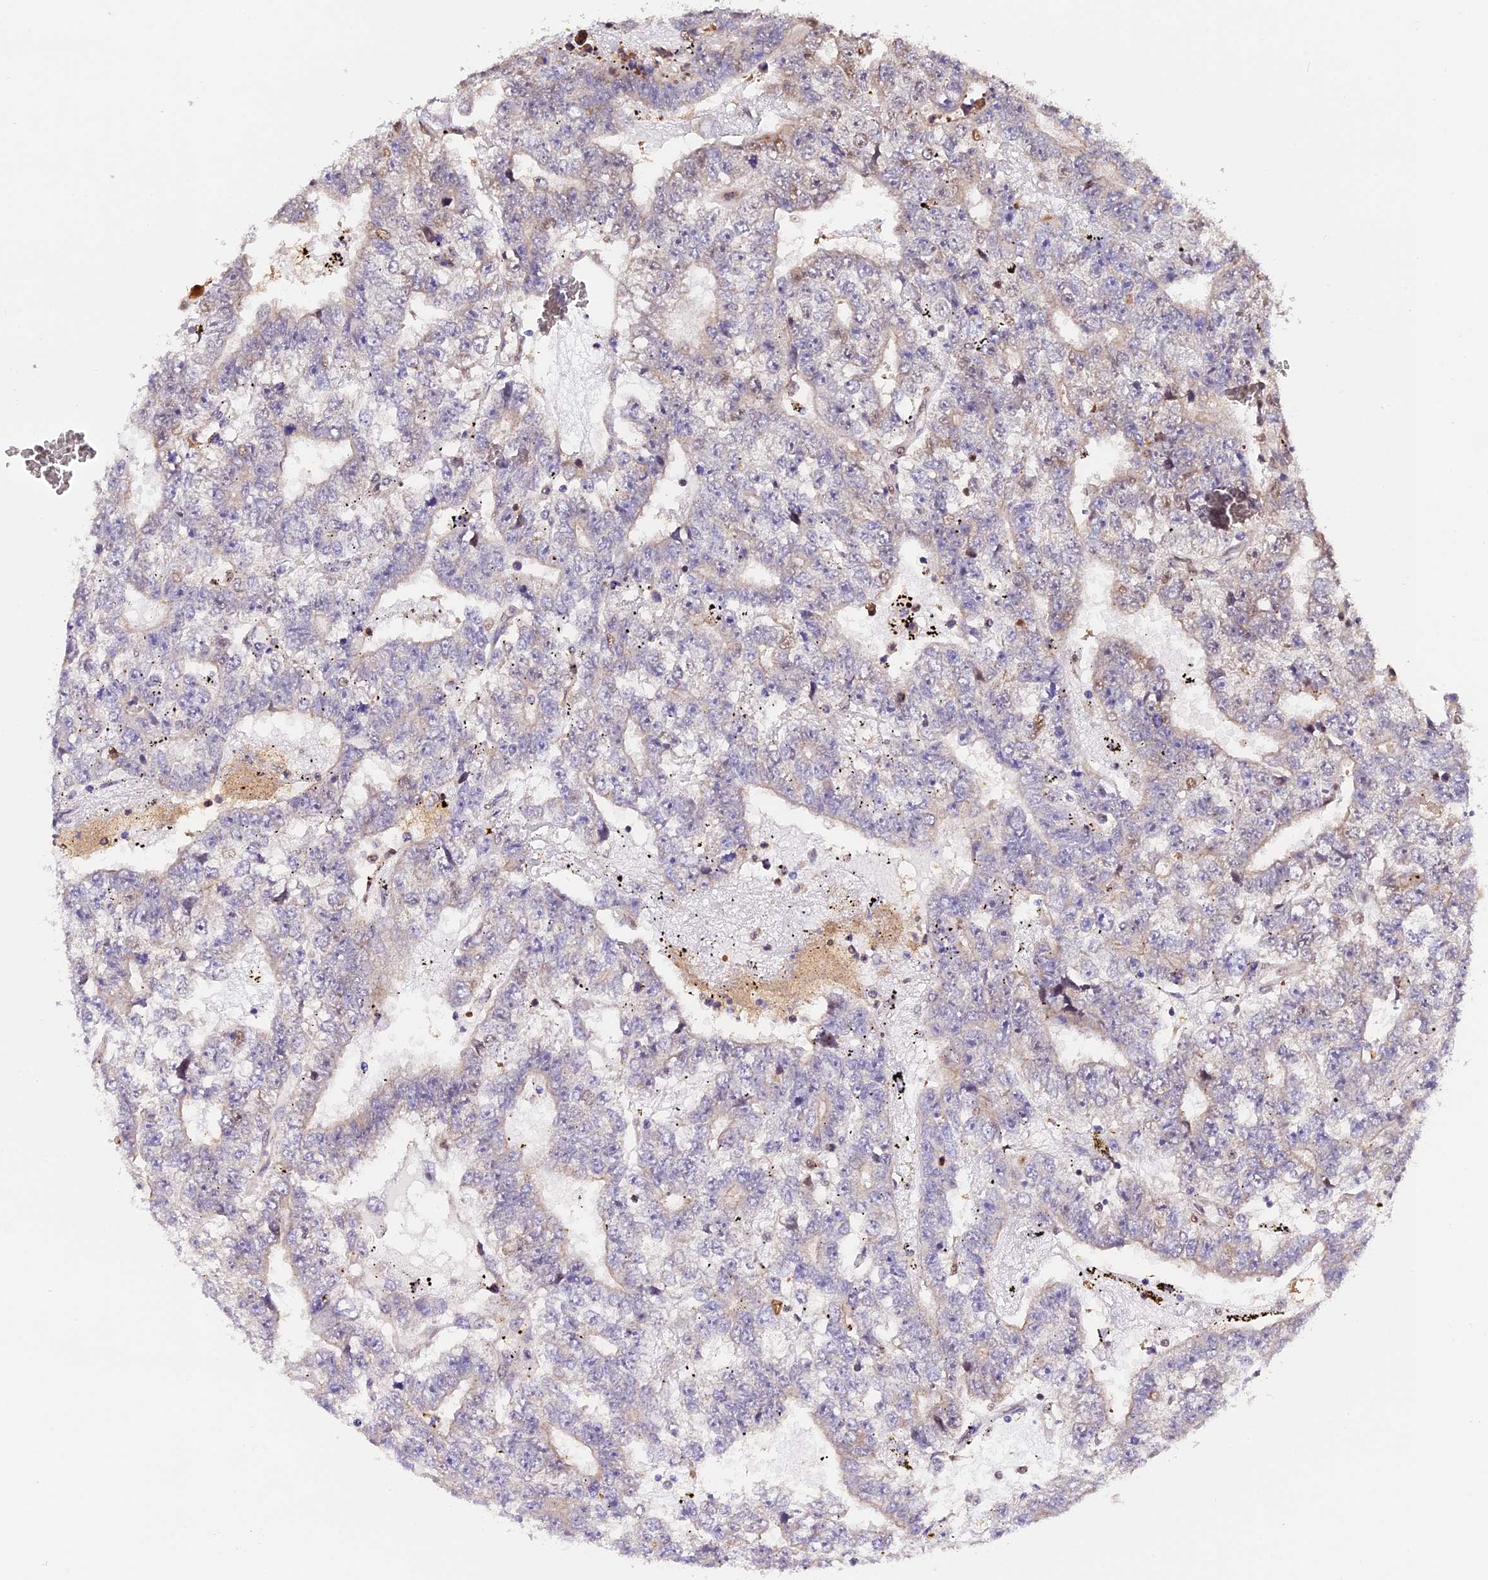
{"staining": {"intensity": "negative", "quantity": "none", "location": "none"}, "tissue": "testis cancer", "cell_type": "Tumor cells", "image_type": "cancer", "snomed": [{"axis": "morphology", "description": "Carcinoma, Embryonal, NOS"}, {"axis": "topography", "description": "Testis"}], "caption": "IHC of embryonal carcinoma (testis) shows no staining in tumor cells.", "gene": "HERPUD1", "patient": {"sex": "male", "age": 25}}